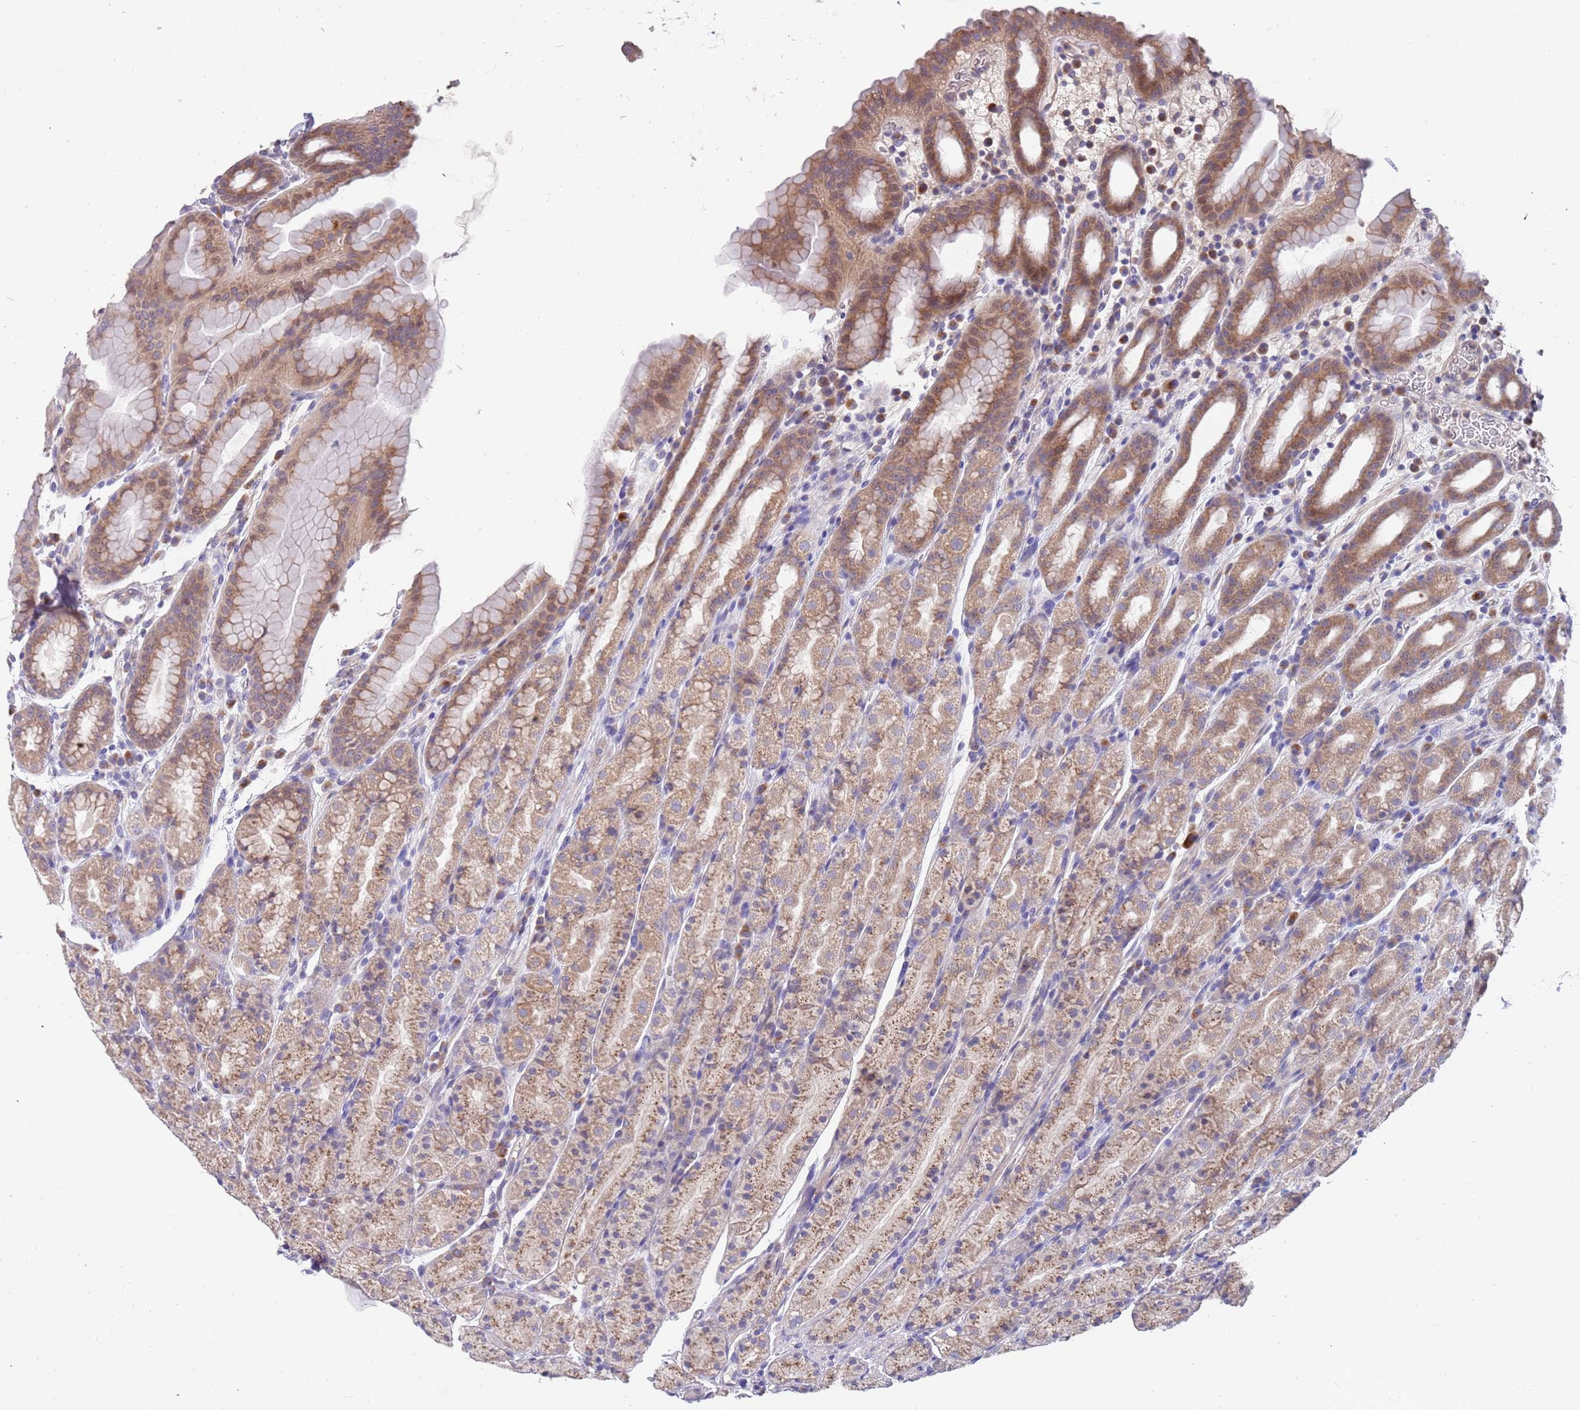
{"staining": {"intensity": "moderate", "quantity": ">75%", "location": "cytoplasmic/membranous"}, "tissue": "stomach", "cell_type": "Glandular cells", "image_type": "normal", "snomed": [{"axis": "morphology", "description": "Normal tissue, NOS"}, {"axis": "topography", "description": "Stomach, upper"}, {"axis": "topography", "description": "Stomach, lower"}, {"axis": "topography", "description": "Small intestine"}], "caption": "Immunohistochemistry (IHC) image of normal stomach stained for a protein (brown), which shows medium levels of moderate cytoplasmic/membranous staining in approximately >75% of glandular cells.", "gene": "ZNF746", "patient": {"sex": "male", "age": 68}}